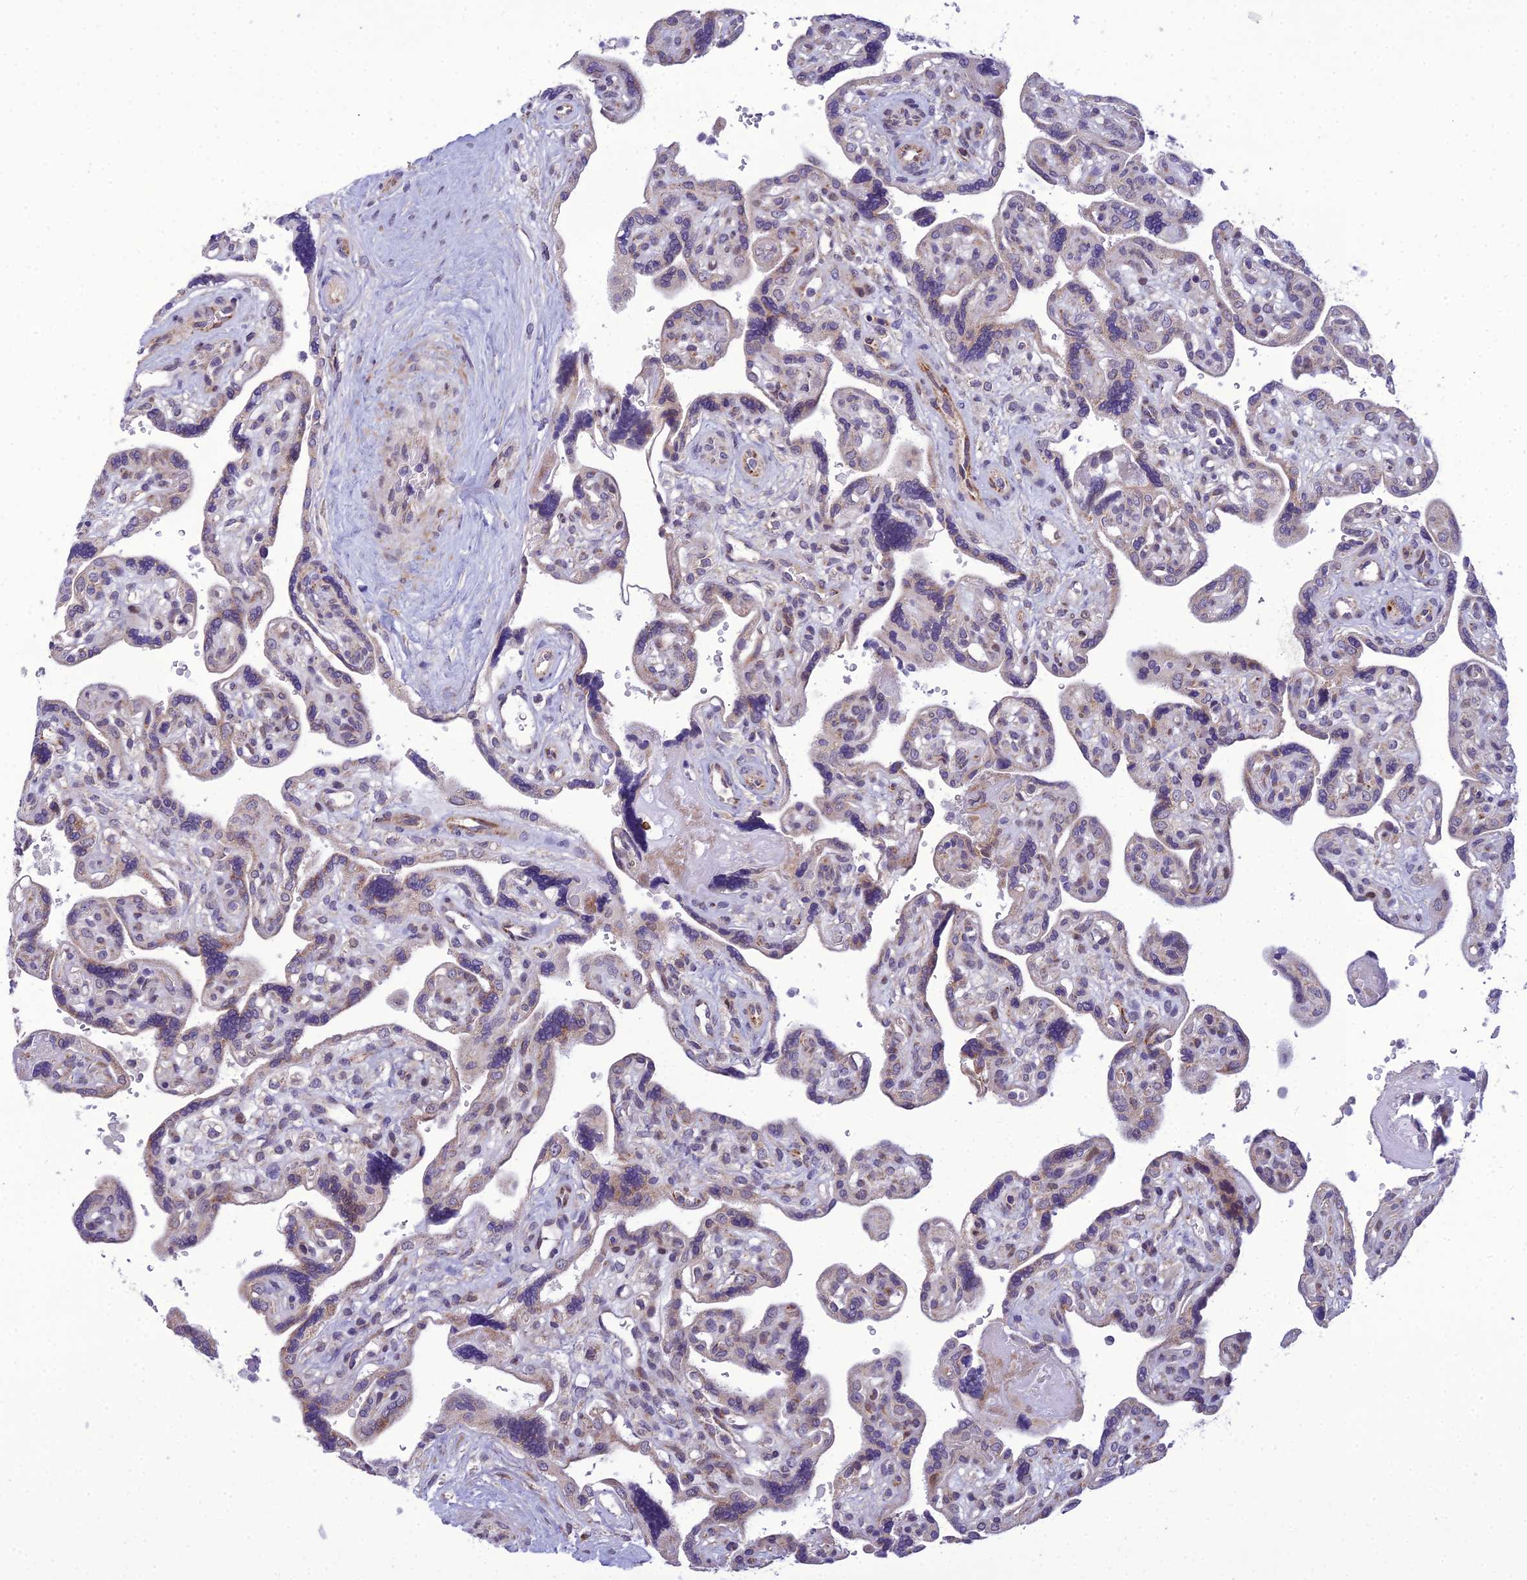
{"staining": {"intensity": "weak", "quantity": "25%-75%", "location": "cytoplasmic/membranous"}, "tissue": "placenta", "cell_type": "Trophoblastic cells", "image_type": "normal", "snomed": [{"axis": "morphology", "description": "Normal tissue, NOS"}, {"axis": "topography", "description": "Placenta"}], "caption": "High-power microscopy captured an immunohistochemistry (IHC) photomicrograph of benign placenta, revealing weak cytoplasmic/membranous expression in about 25%-75% of trophoblastic cells. The staining was performed using DAB (3,3'-diaminobenzidine) to visualize the protein expression in brown, while the nuclei were stained in blue with hematoxylin (Magnification: 20x).", "gene": "NODAL", "patient": {"sex": "female", "age": 39}}